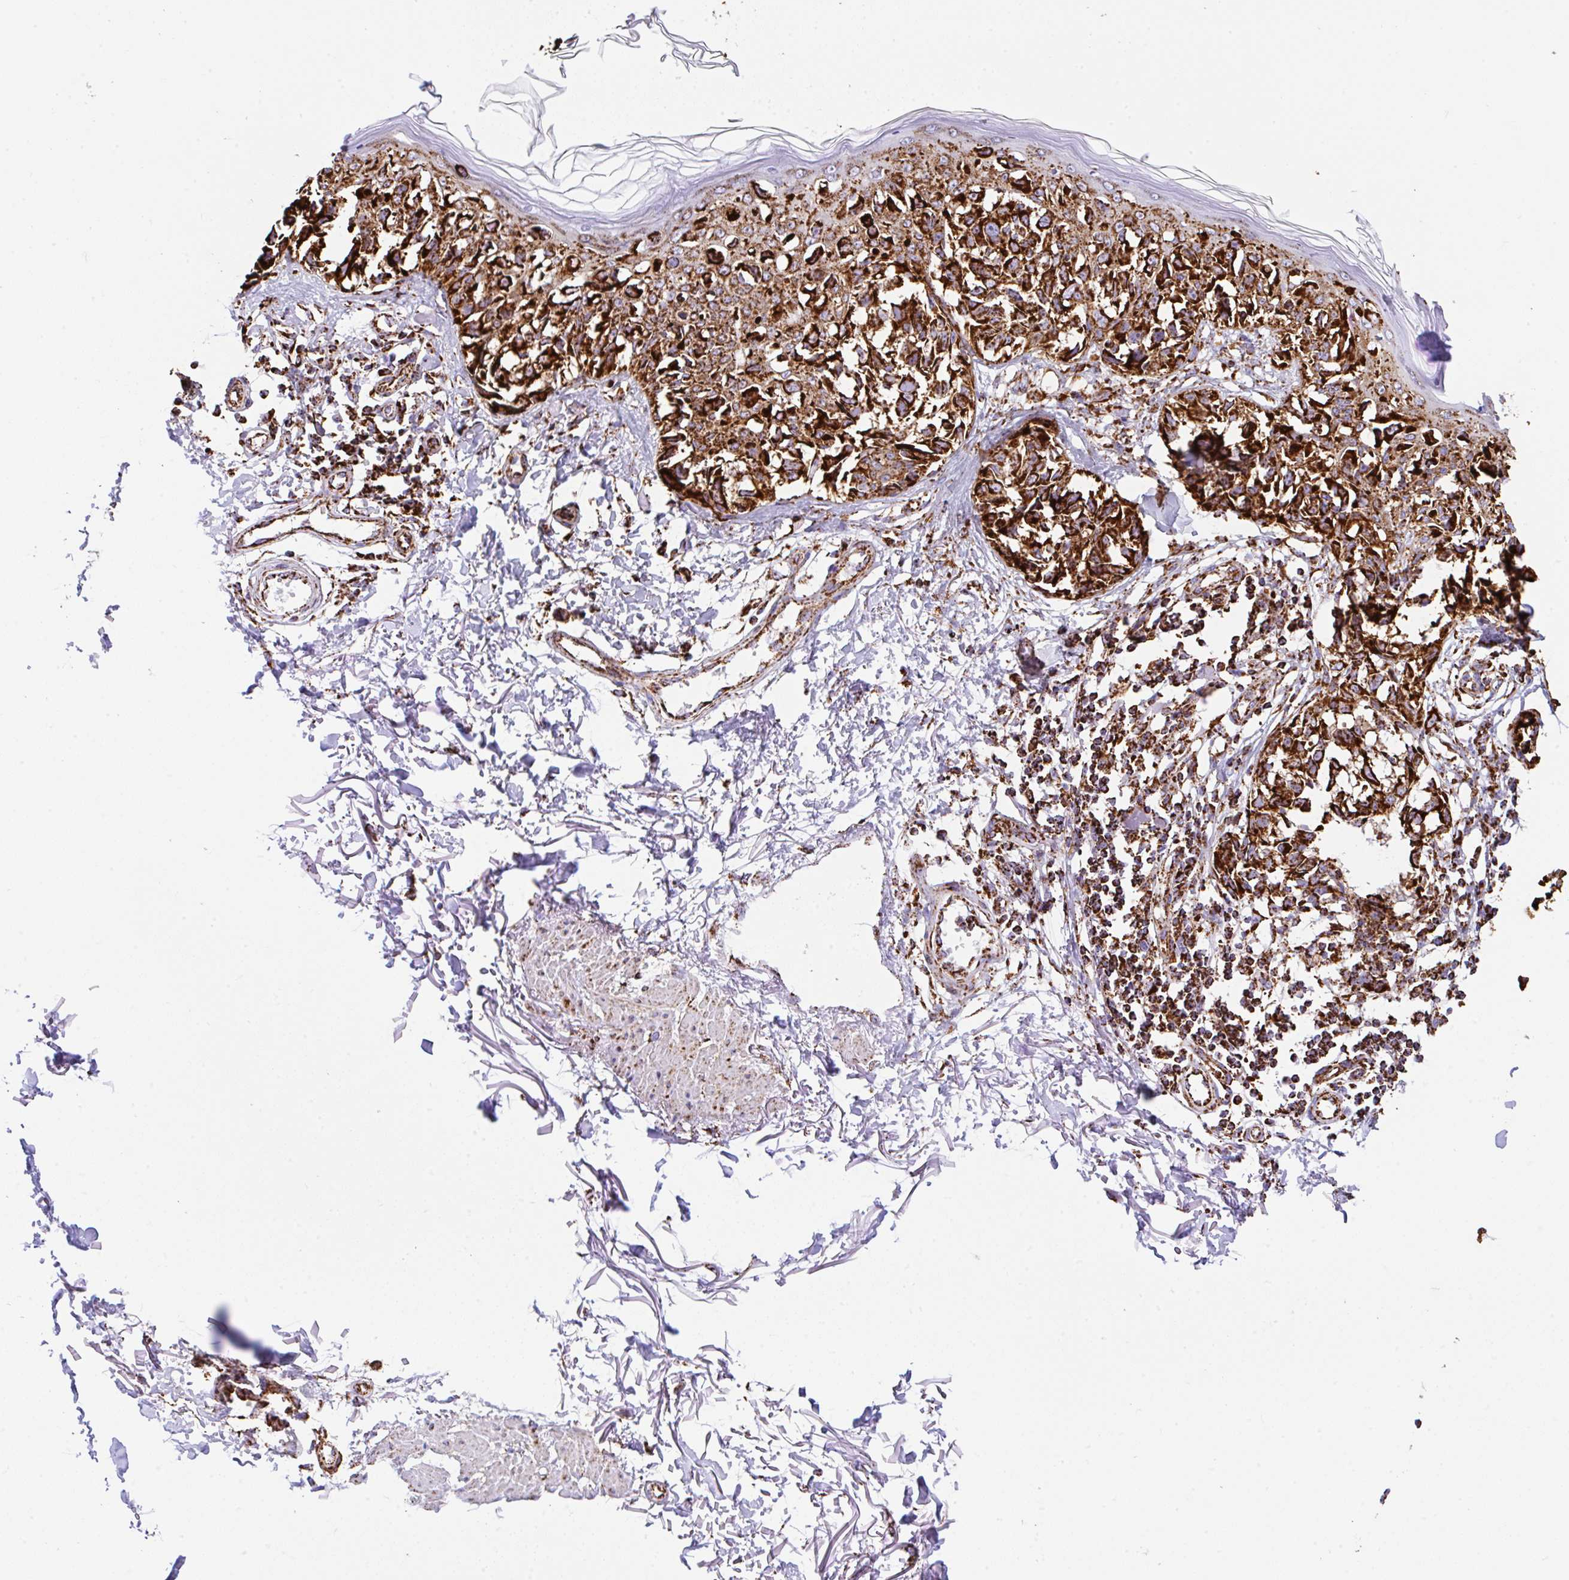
{"staining": {"intensity": "strong", "quantity": ">75%", "location": "cytoplasmic/membranous"}, "tissue": "melanoma", "cell_type": "Tumor cells", "image_type": "cancer", "snomed": [{"axis": "morphology", "description": "Malignant melanoma, NOS"}, {"axis": "topography", "description": "Skin"}], "caption": "Strong cytoplasmic/membranous protein positivity is present in approximately >75% of tumor cells in malignant melanoma.", "gene": "ANKRD33B", "patient": {"sex": "male", "age": 73}}